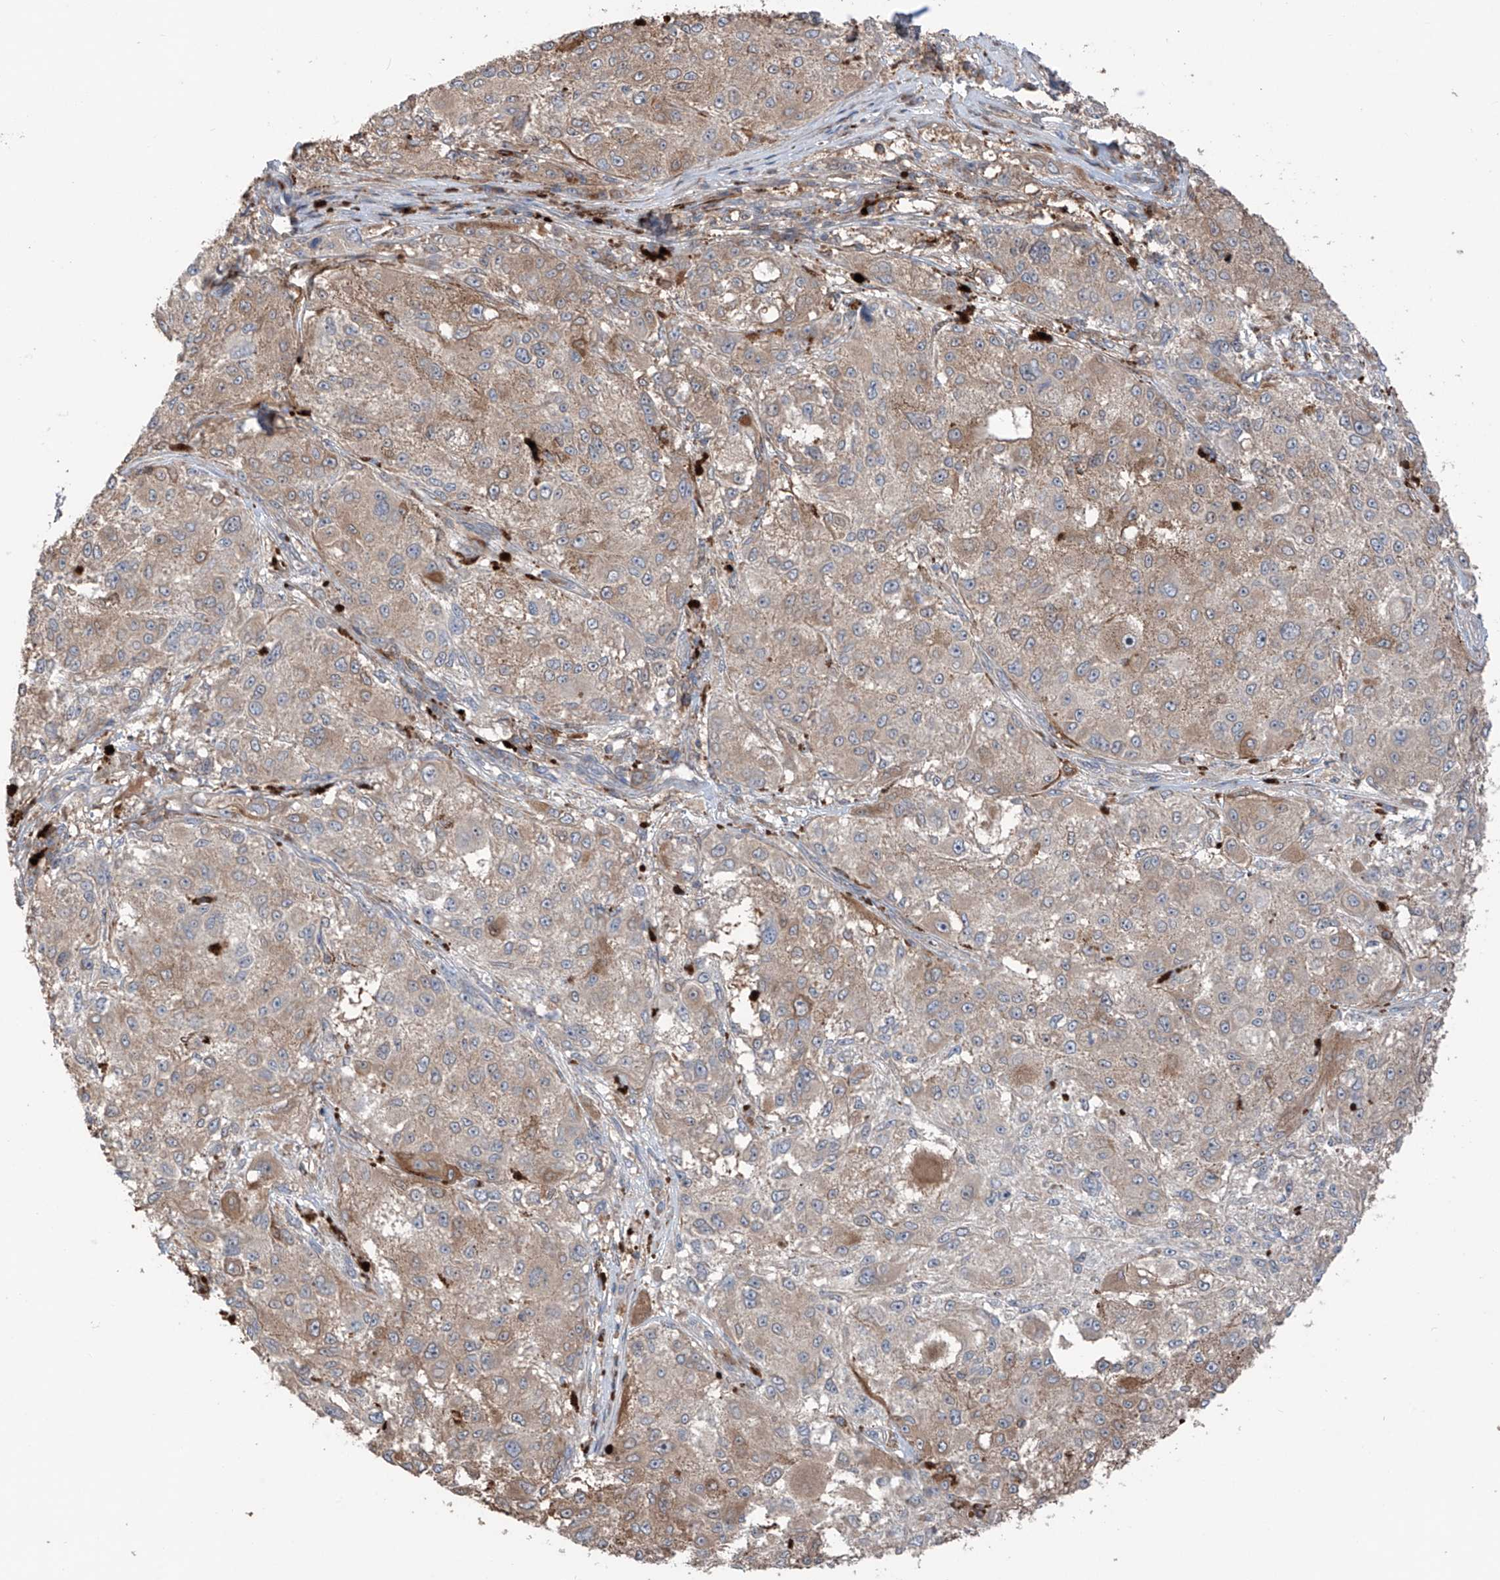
{"staining": {"intensity": "moderate", "quantity": "25%-75%", "location": "cytoplasmic/membranous"}, "tissue": "melanoma", "cell_type": "Tumor cells", "image_type": "cancer", "snomed": [{"axis": "morphology", "description": "Necrosis, NOS"}, {"axis": "morphology", "description": "Malignant melanoma, NOS"}, {"axis": "topography", "description": "Skin"}], "caption": "Immunohistochemical staining of human melanoma exhibits moderate cytoplasmic/membranous protein positivity in about 25%-75% of tumor cells. Nuclei are stained in blue.", "gene": "SAMD3", "patient": {"sex": "female", "age": 87}}